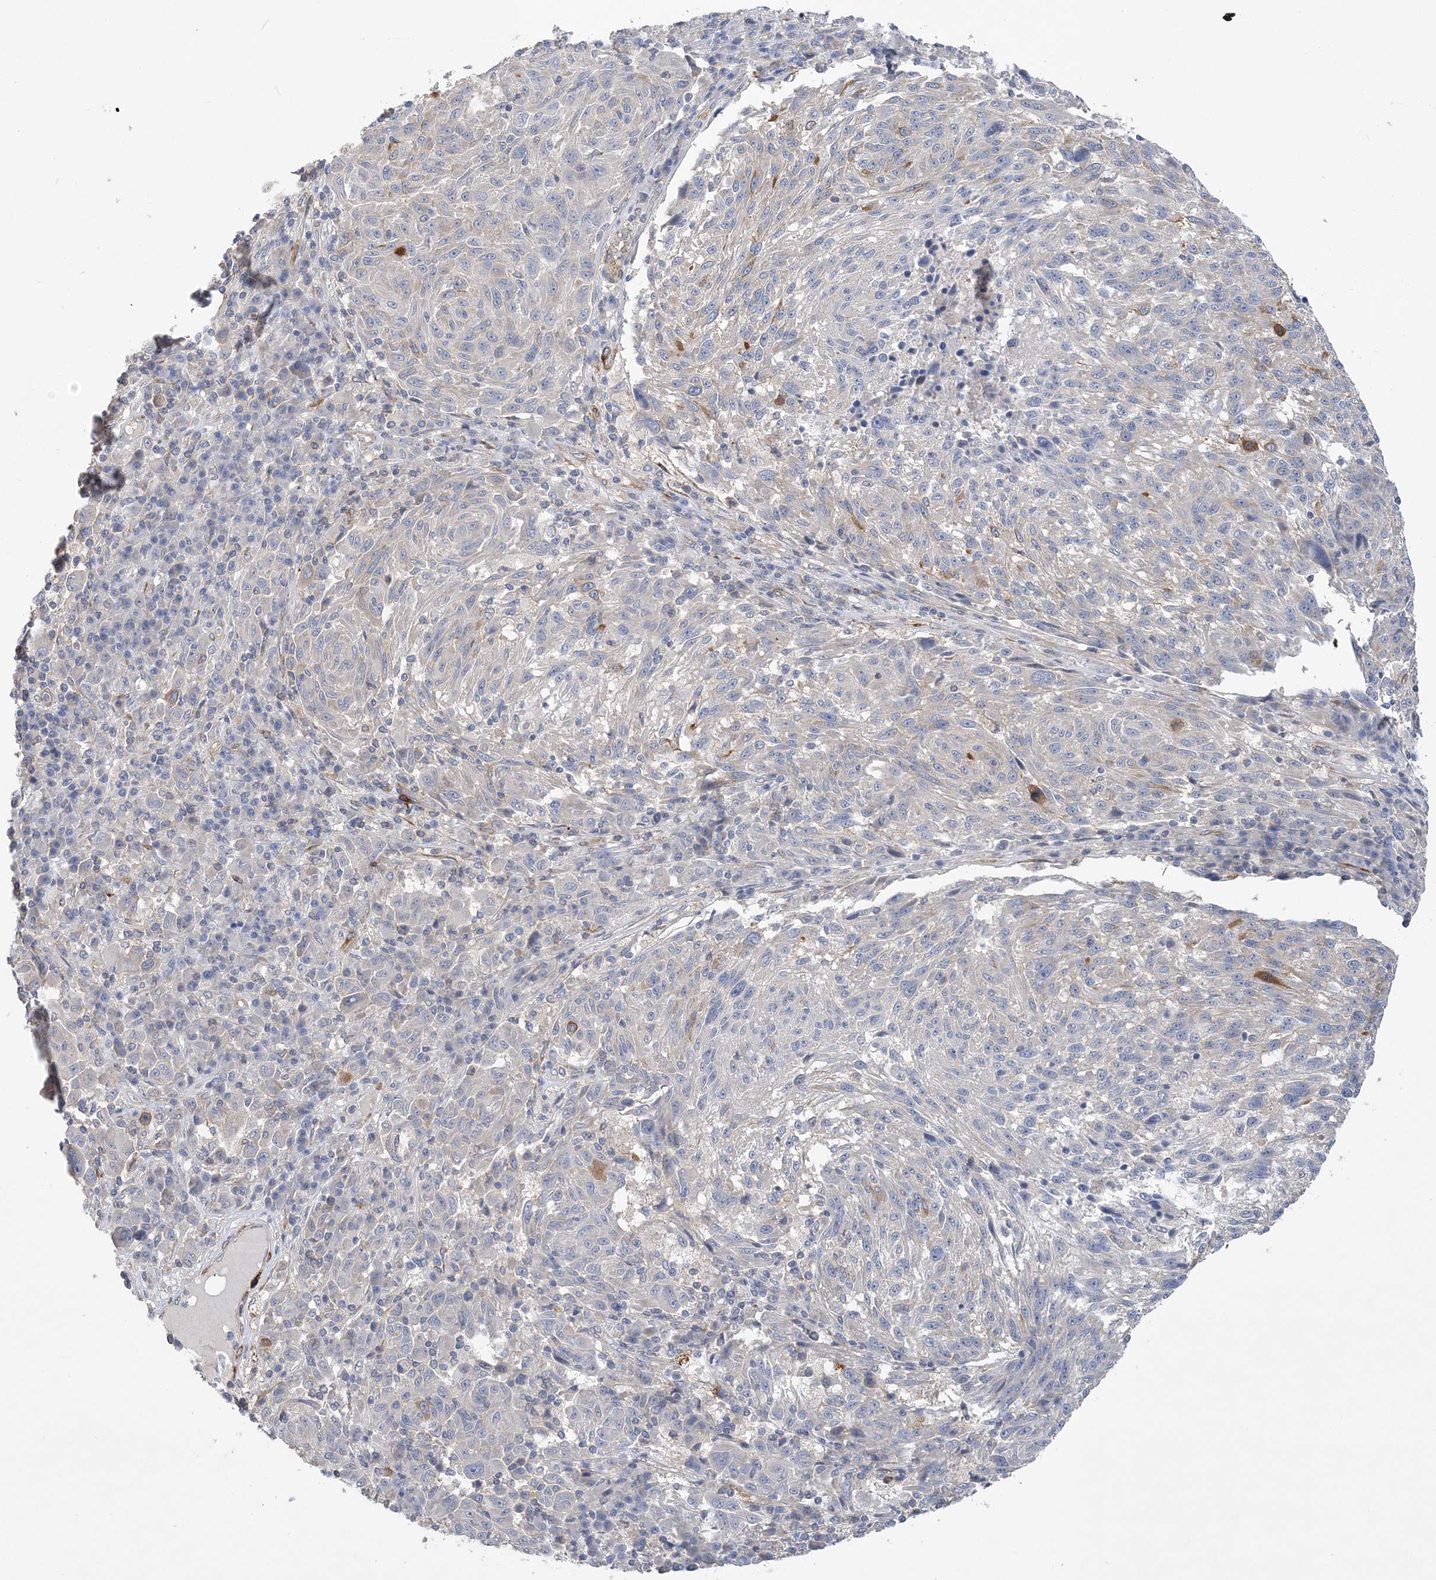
{"staining": {"intensity": "negative", "quantity": "none", "location": "none"}, "tissue": "melanoma", "cell_type": "Tumor cells", "image_type": "cancer", "snomed": [{"axis": "morphology", "description": "Malignant melanoma, NOS"}, {"axis": "topography", "description": "Skin"}], "caption": "This is a photomicrograph of immunohistochemistry (IHC) staining of melanoma, which shows no staining in tumor cells.", "gene": "MAP4K5", "patient": {"sex": "male", "age": 53}}